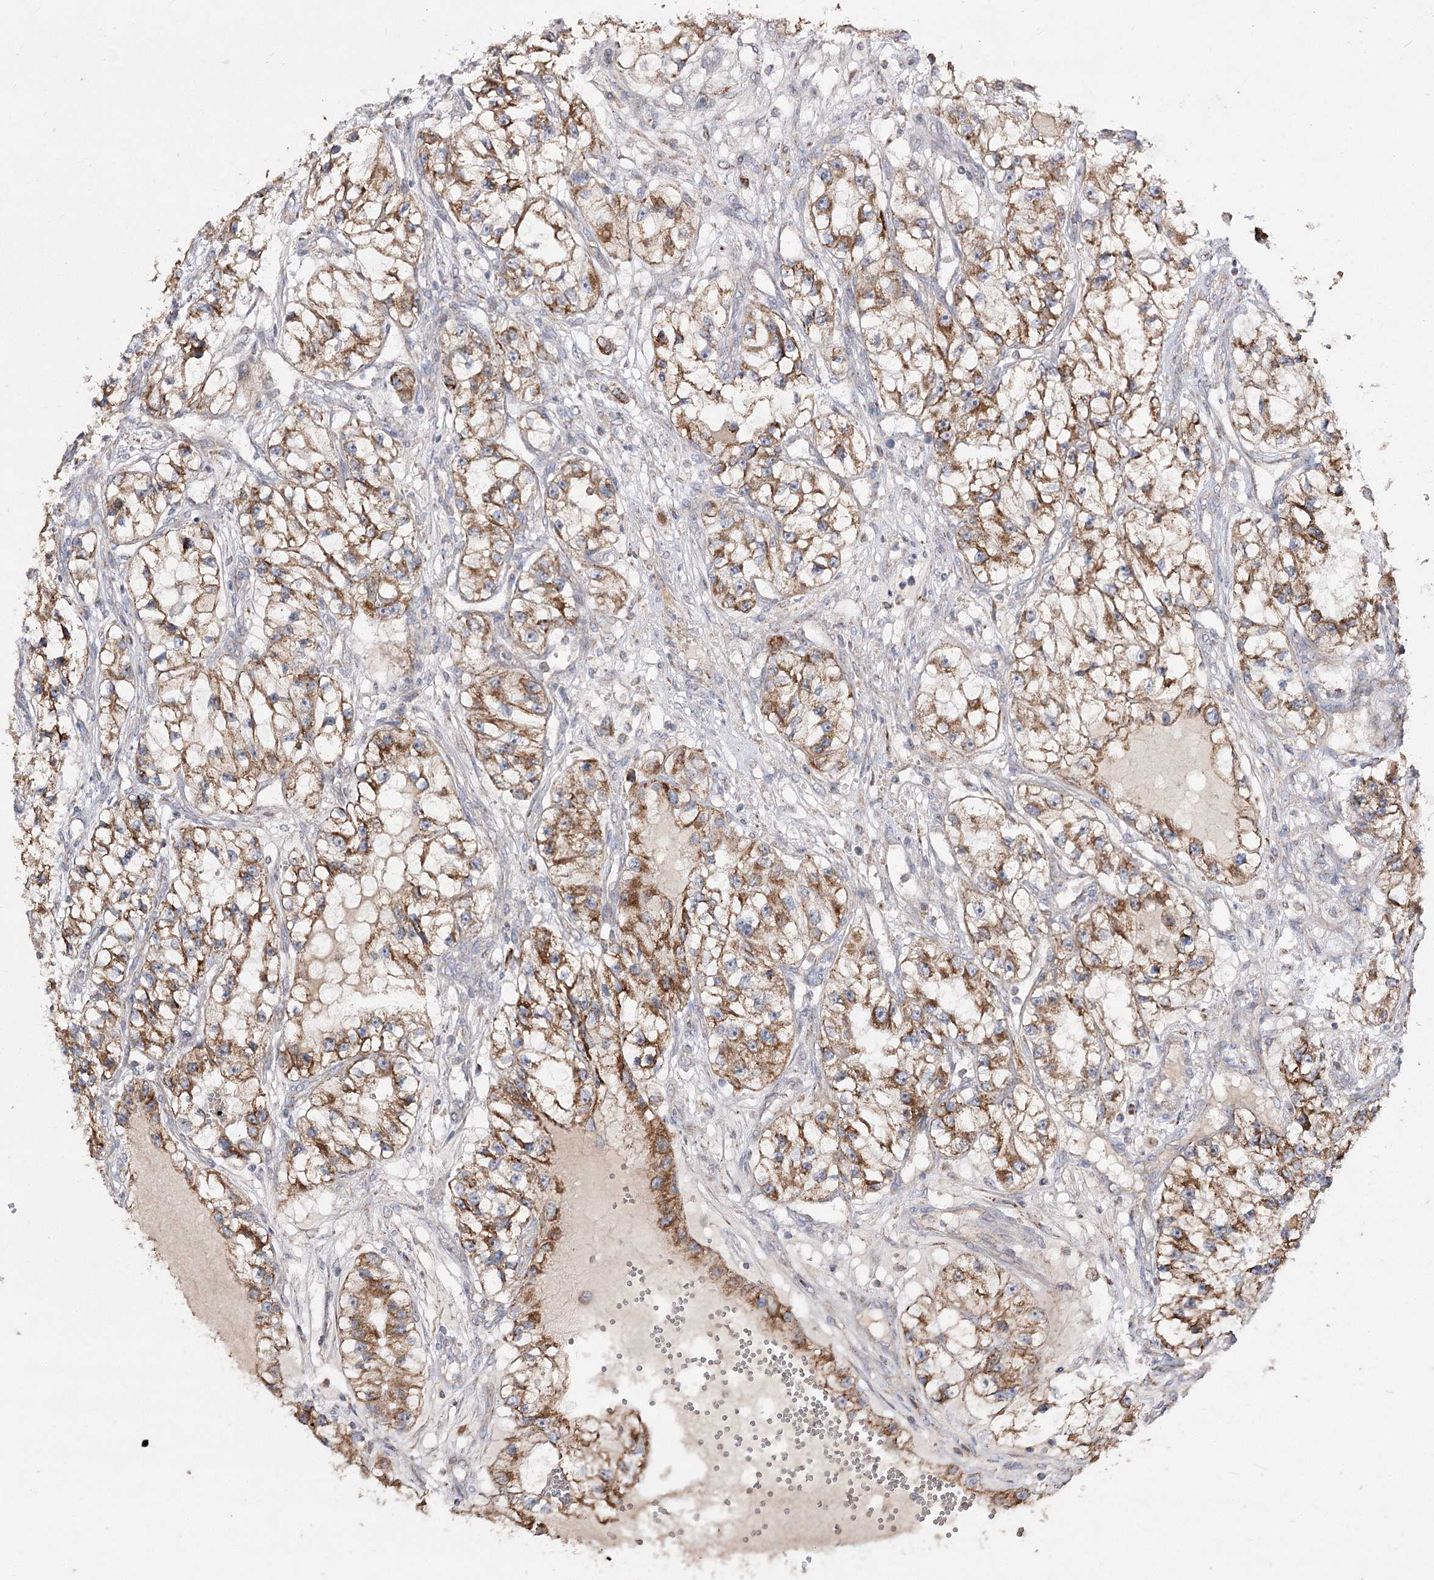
{"staining": {"intensity": "moderate", "quantity": ">75%", "location": "cytoplasmic/membranous"}, "tissue": "renal cancer", "cell_type": "Tumor cells", "image_type": "cancer", "snomed": [{"axis": "morphology", "description": "Adenocarcinoma, NOS"}, {"axis": "topography", "description": "Kidney"}], "caption": "Renal adenocarcinoma stained with DAB (3,3'-diaminobenzidine) immunohistochemistry shows medium levels of moderate cytoplasmic/membranous staining in about >75% of tumor cells.", "gene": "NADK2", "patient": {"sex": "female", "age": 57}}